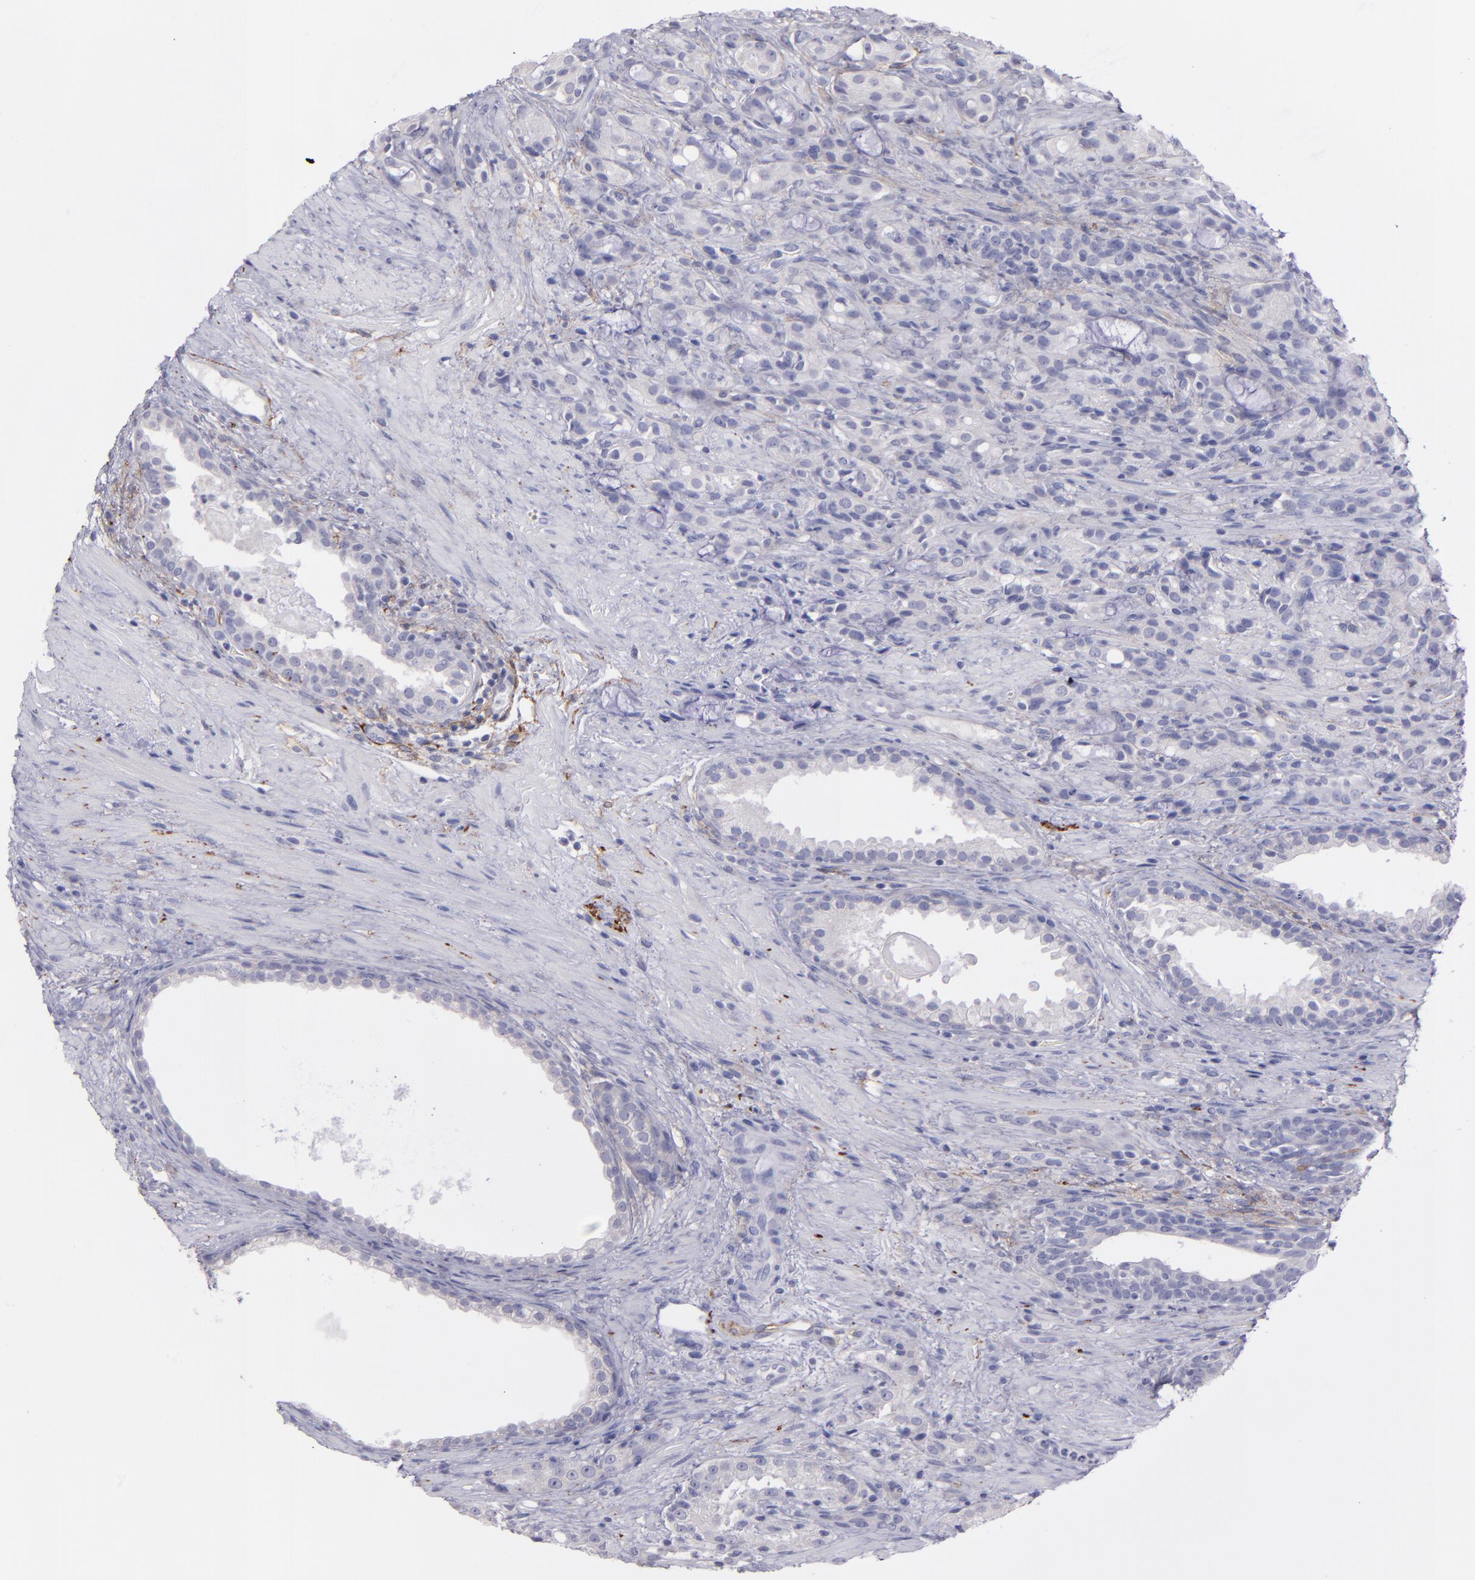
{"staining": {"intensity": "negative", "quantity": "none", "location": "none"}, "tissue": "prostate cancer", "cell_type": "Tumor cells", "image_type": "cancer", "snomed": [{"axis": "morphology", "description": "Adenocarcinoma, High grade"}, {"axis": "topography", "description": "Prostate"}], "caption": "Prostate high-grade adenocarcinoma was stained to show a protein in brown. There is no significant staining in tumor cells.", "gene": "SNAP25", "patient": {"sex": "male", "age": 72}}